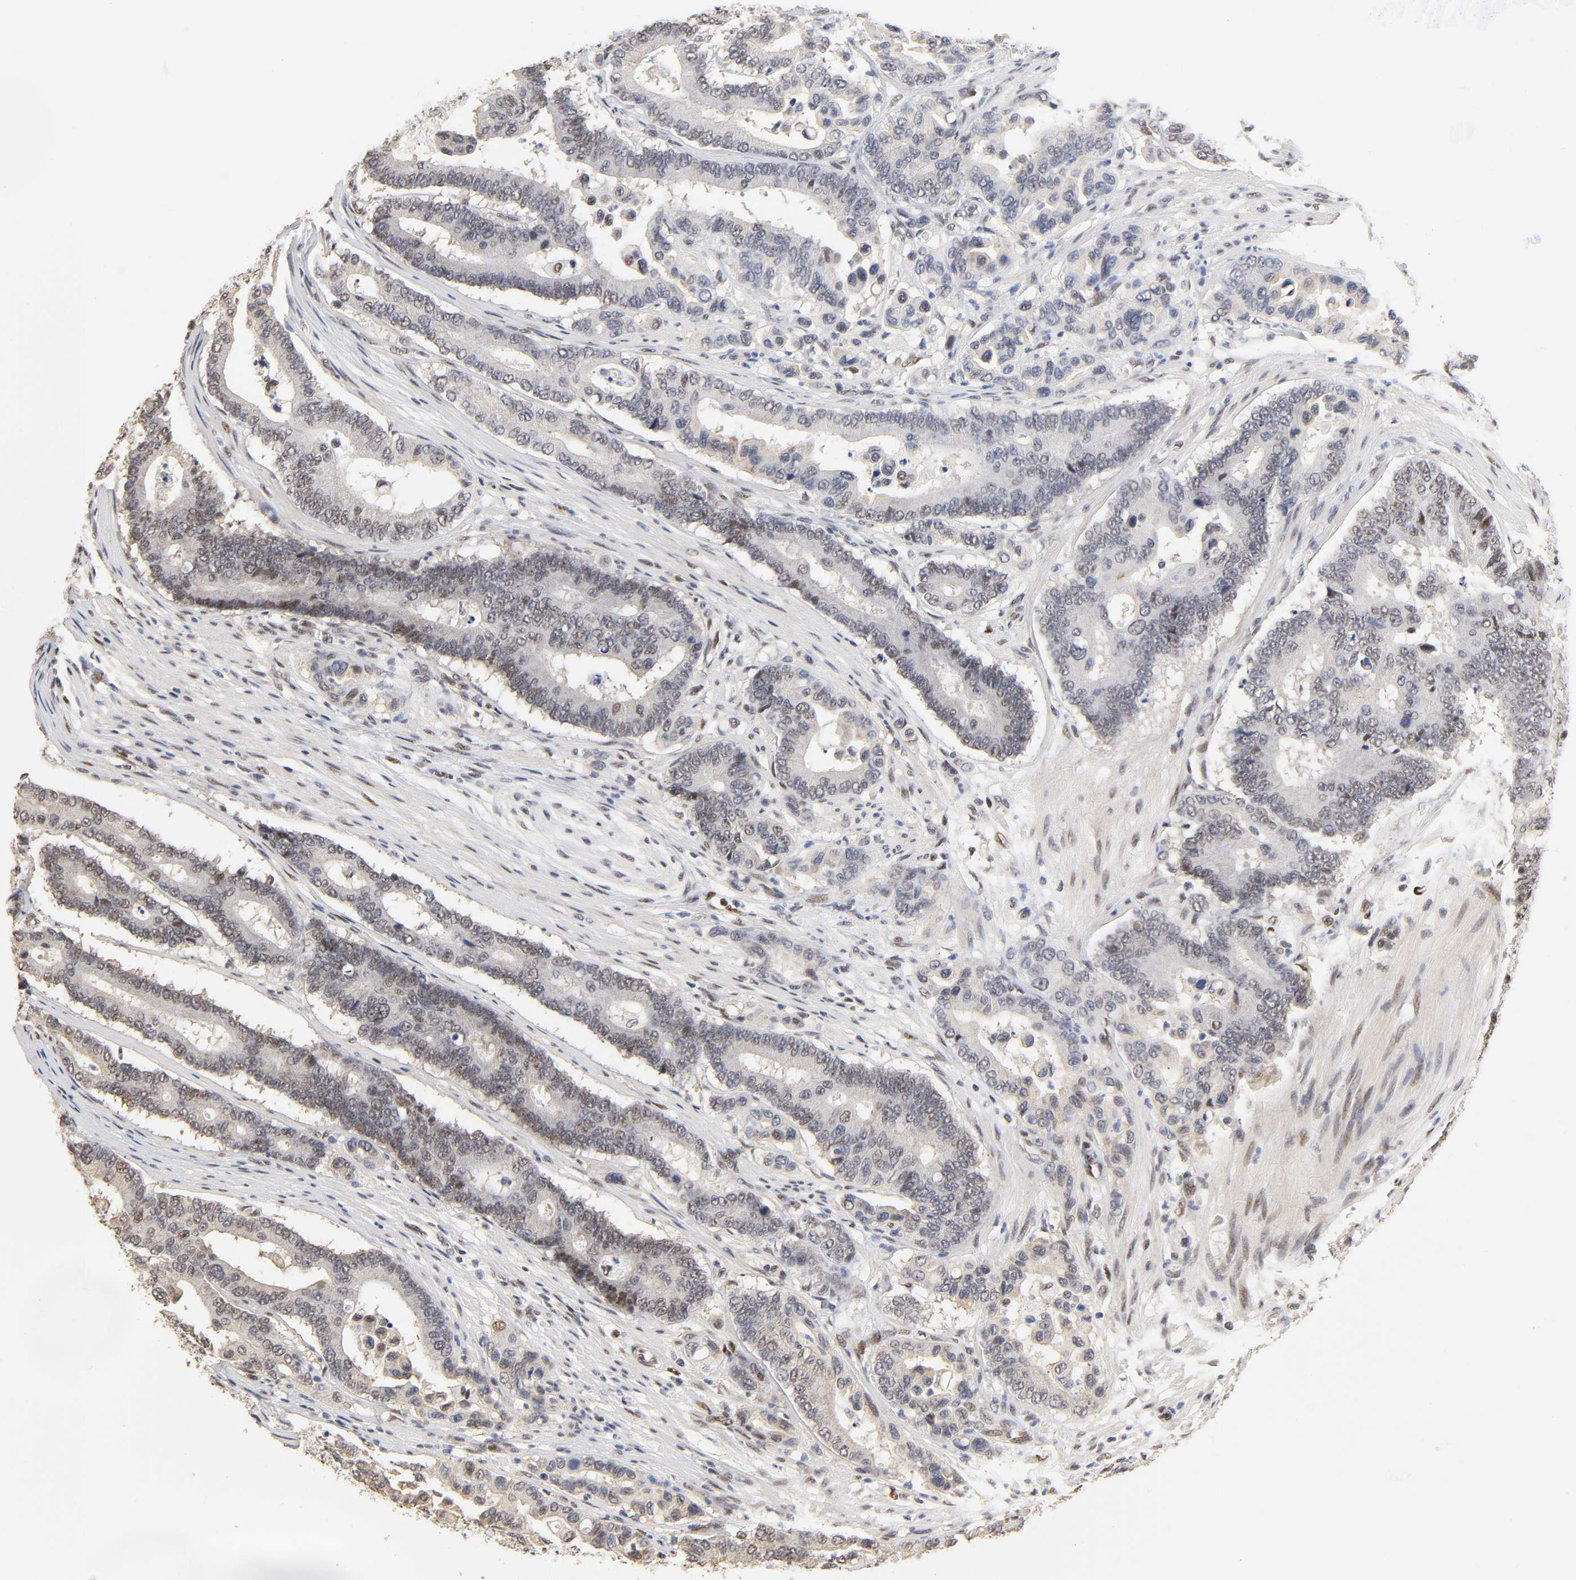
{"staining": {"intensity": "weak", "quantity": "25%-75%", "location": "nuclear"}, "tissue": "colorectal cancer", "cell_type": "Tumor cells", "image_type": "cancer", "snomed": [{"axis": "morphology", "description": "Normal tissue, NOS"}, {"axis": "morphology", "description": "Adenocarcinoma, NOS"}, {"axis": "topography", "description": "Colon"}], "caption": "IHC micrograph of neoplastic tissue: colorectal cancer stained using immunohistochemistry (IHC) displays low levels of weak protein expression localized specifically in the nuclear of tumor cells, appearing as a nuclear brown color.", "gene": "TP53RK", "patient": {"sex": "male", "age": 82}}